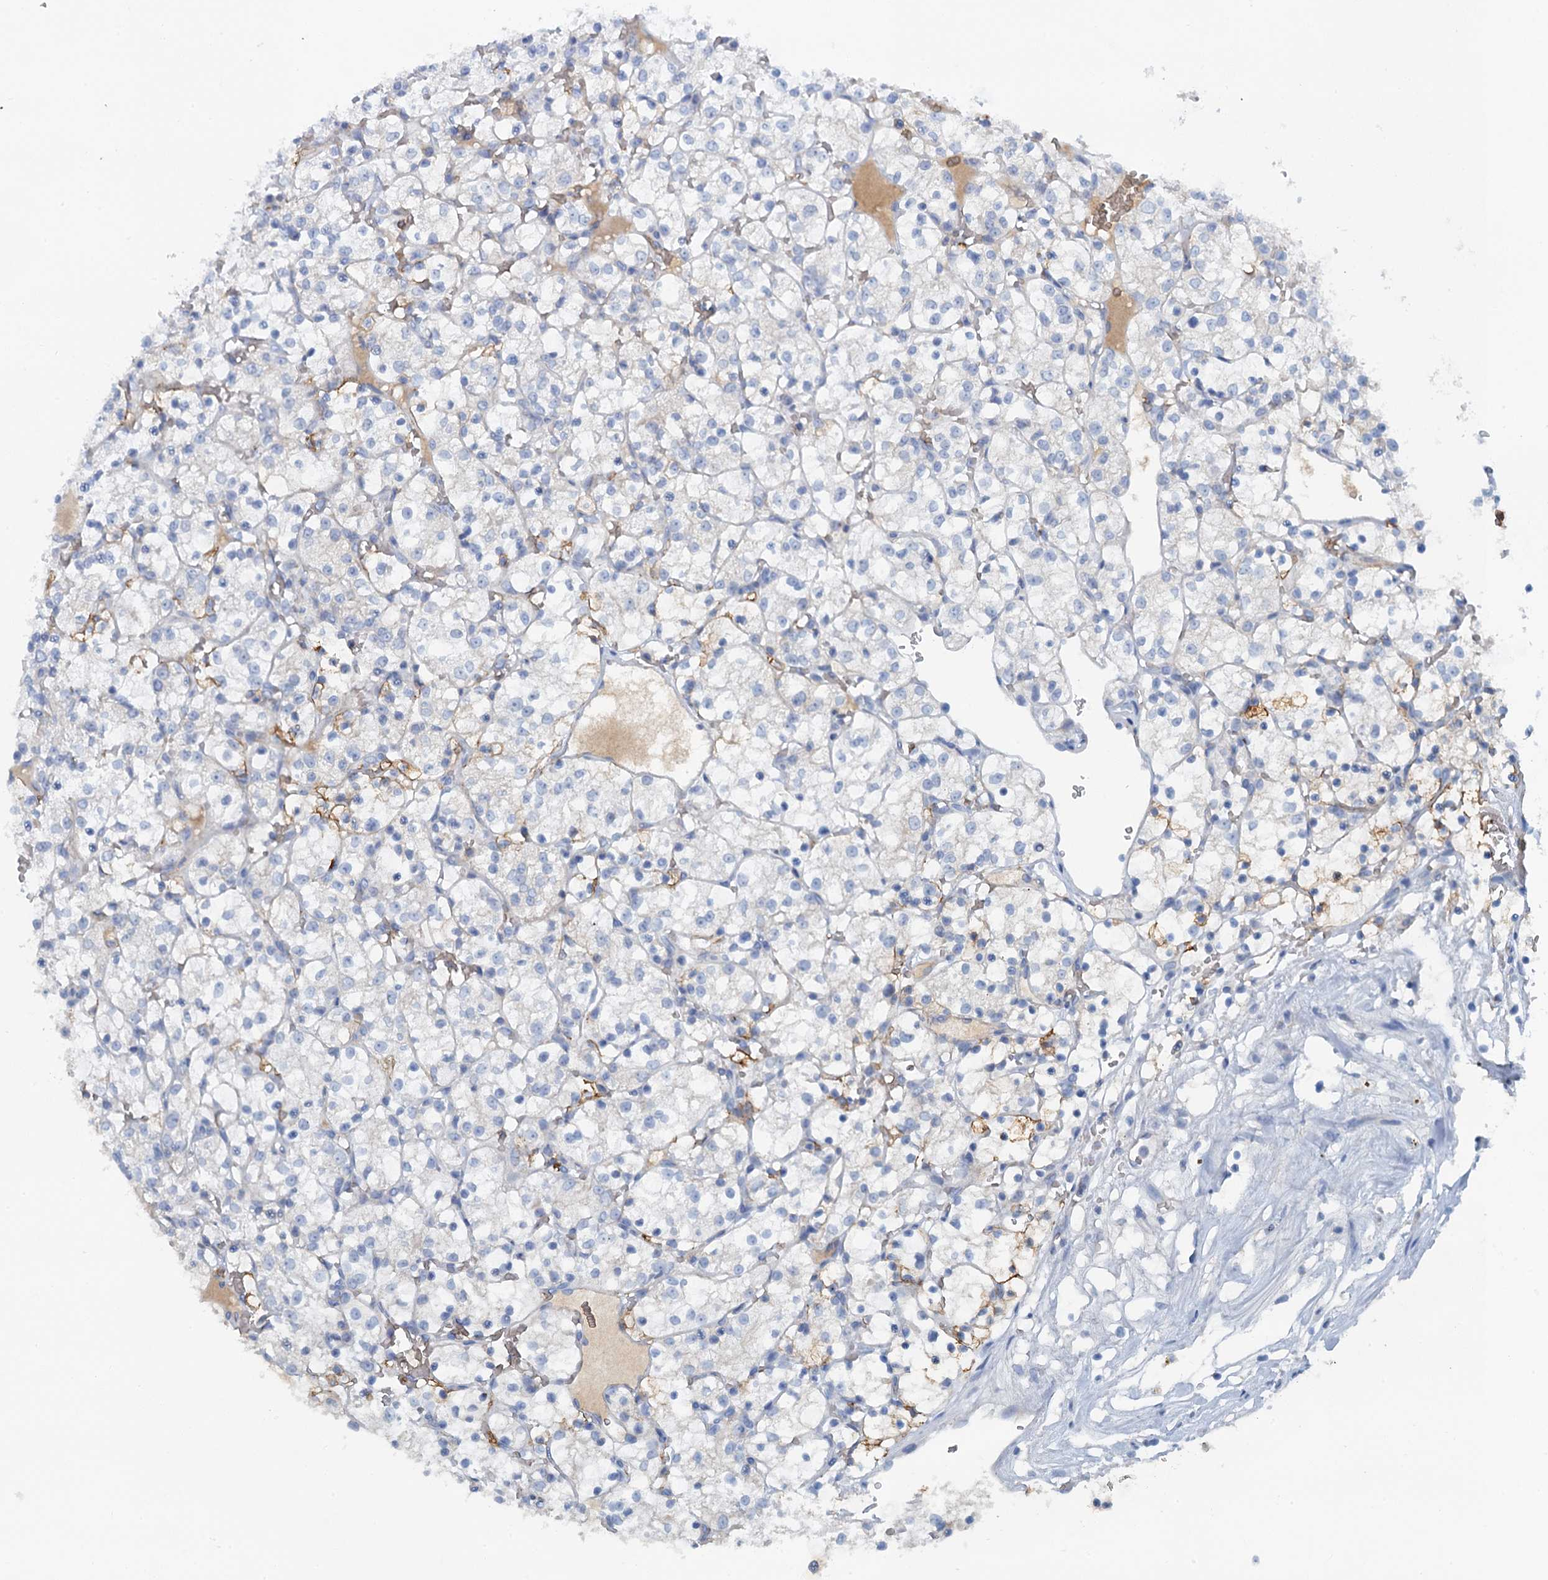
{"staining": {"intensity": "negative", "quantity": "none", "location": "none"}, "tissue": "renal cancer", "cell_type": "Tumor cells", "image_type": "cancer", "snomed": [{"axis": "morphology", "description": "Adenocarcinoma, NOS"}, {"axis": "topography", "description": "Kidney"}], "caption": "The IHC histopathology image has no significant expression in tumor cells of renal adenocarcinoma tissue.", "gene": "MYADML2", "patient": {"sex": "female", "age": 69}}